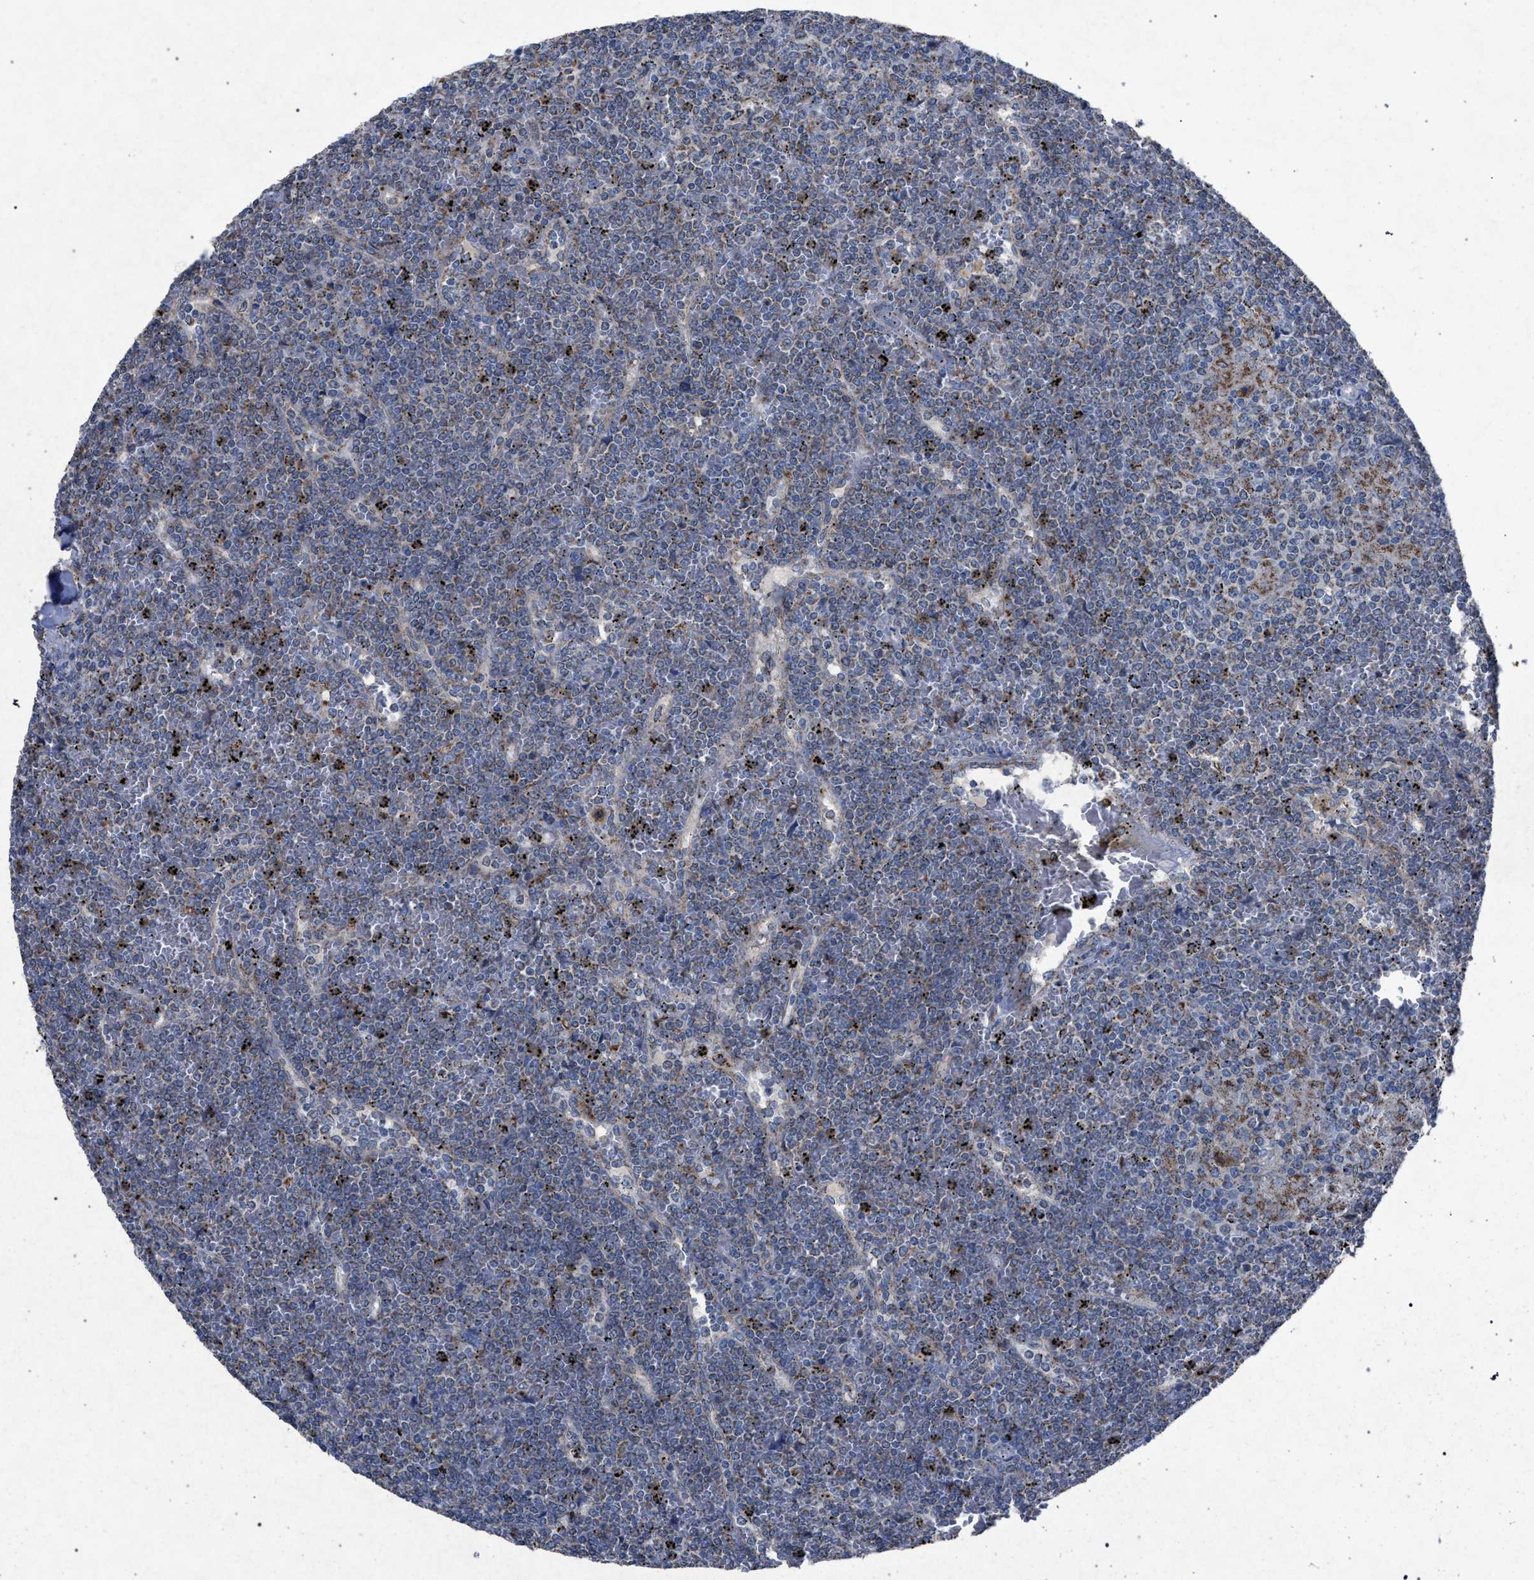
{"staining": {"intensity": "weak", "quantity": "<25%", "location": "cytoplasmic/membranous"}, "tissue": "lymphoma", "cell_type": "Tumor cells", "image_type": "cancer", "snomed": [{"axis": "morphology", "description": "Malignant lymphoma, non-Hodgkin's type, Low grade"}, {"axis": "topography", "description": "Spleen"}], "caption": "This is a photomicrograph of immunohistochemistry staining of lymphoma, which shows no positivity in tumor cells. The staining is performed using DAB brown chromogen with nuclei counter-stained in using hematoxylin.", "gene": "HSD17B4", "patient": {"sex": "female", "age": 19}}